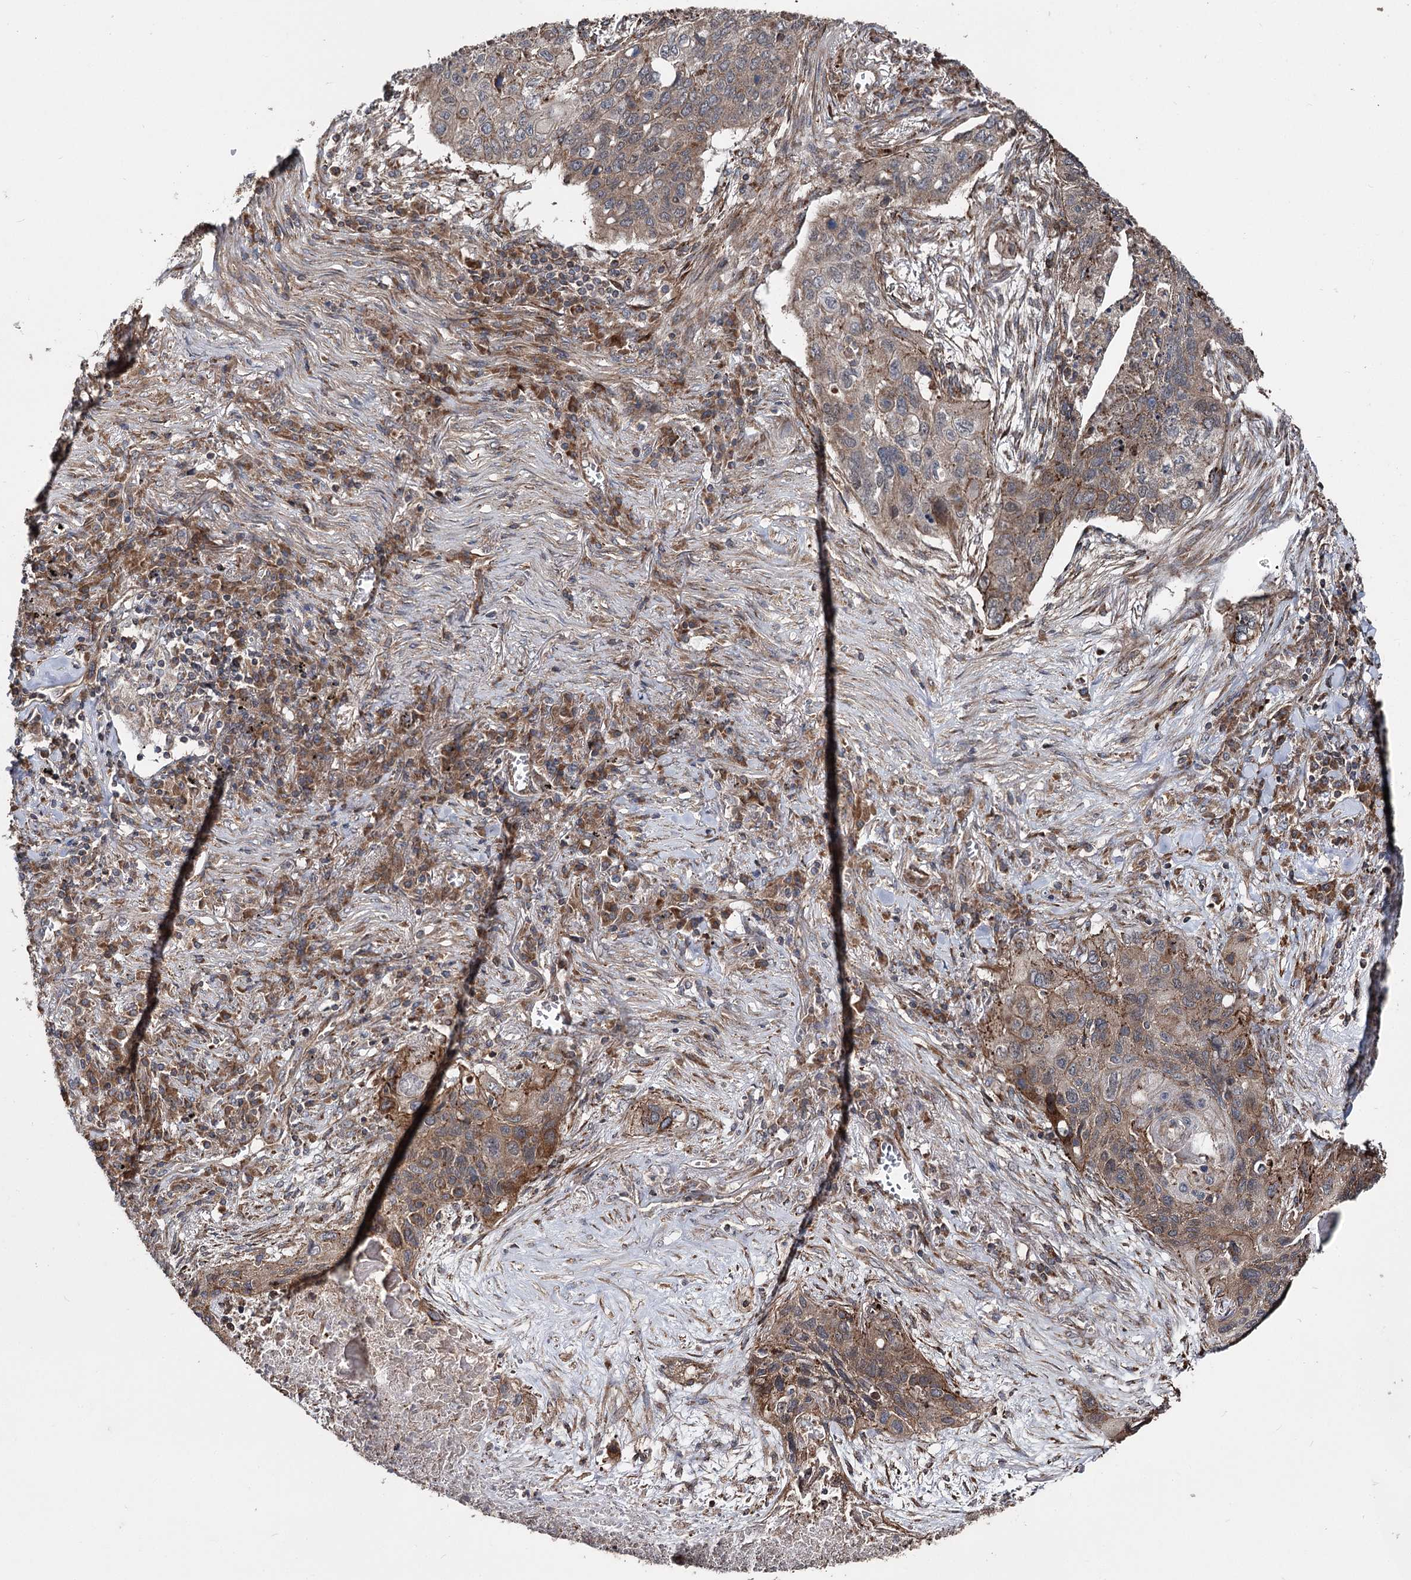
{"staining": {"intensity": "moderate", "quantity": "<25%", "location": "cytoplasmic/membranous"}, "tissue": "lung cancer", "cell_type": "Tumor cells", "image_type": "cancer", "snomed": [{"axis": "morphology", "description": "Squamous cell carcinoma, NOS"}, {"axis": "topography", "description": "Lung"}], "caption": "This histopathology image reveals immunohistochemistry staining of lung squamous cell carcinoma, with low moderate cytoplasmic/membranous positivity in approximately <25% of tumor cells.", "gene": "ITFG2", "patient": {"sex": "female", "age": 63}}